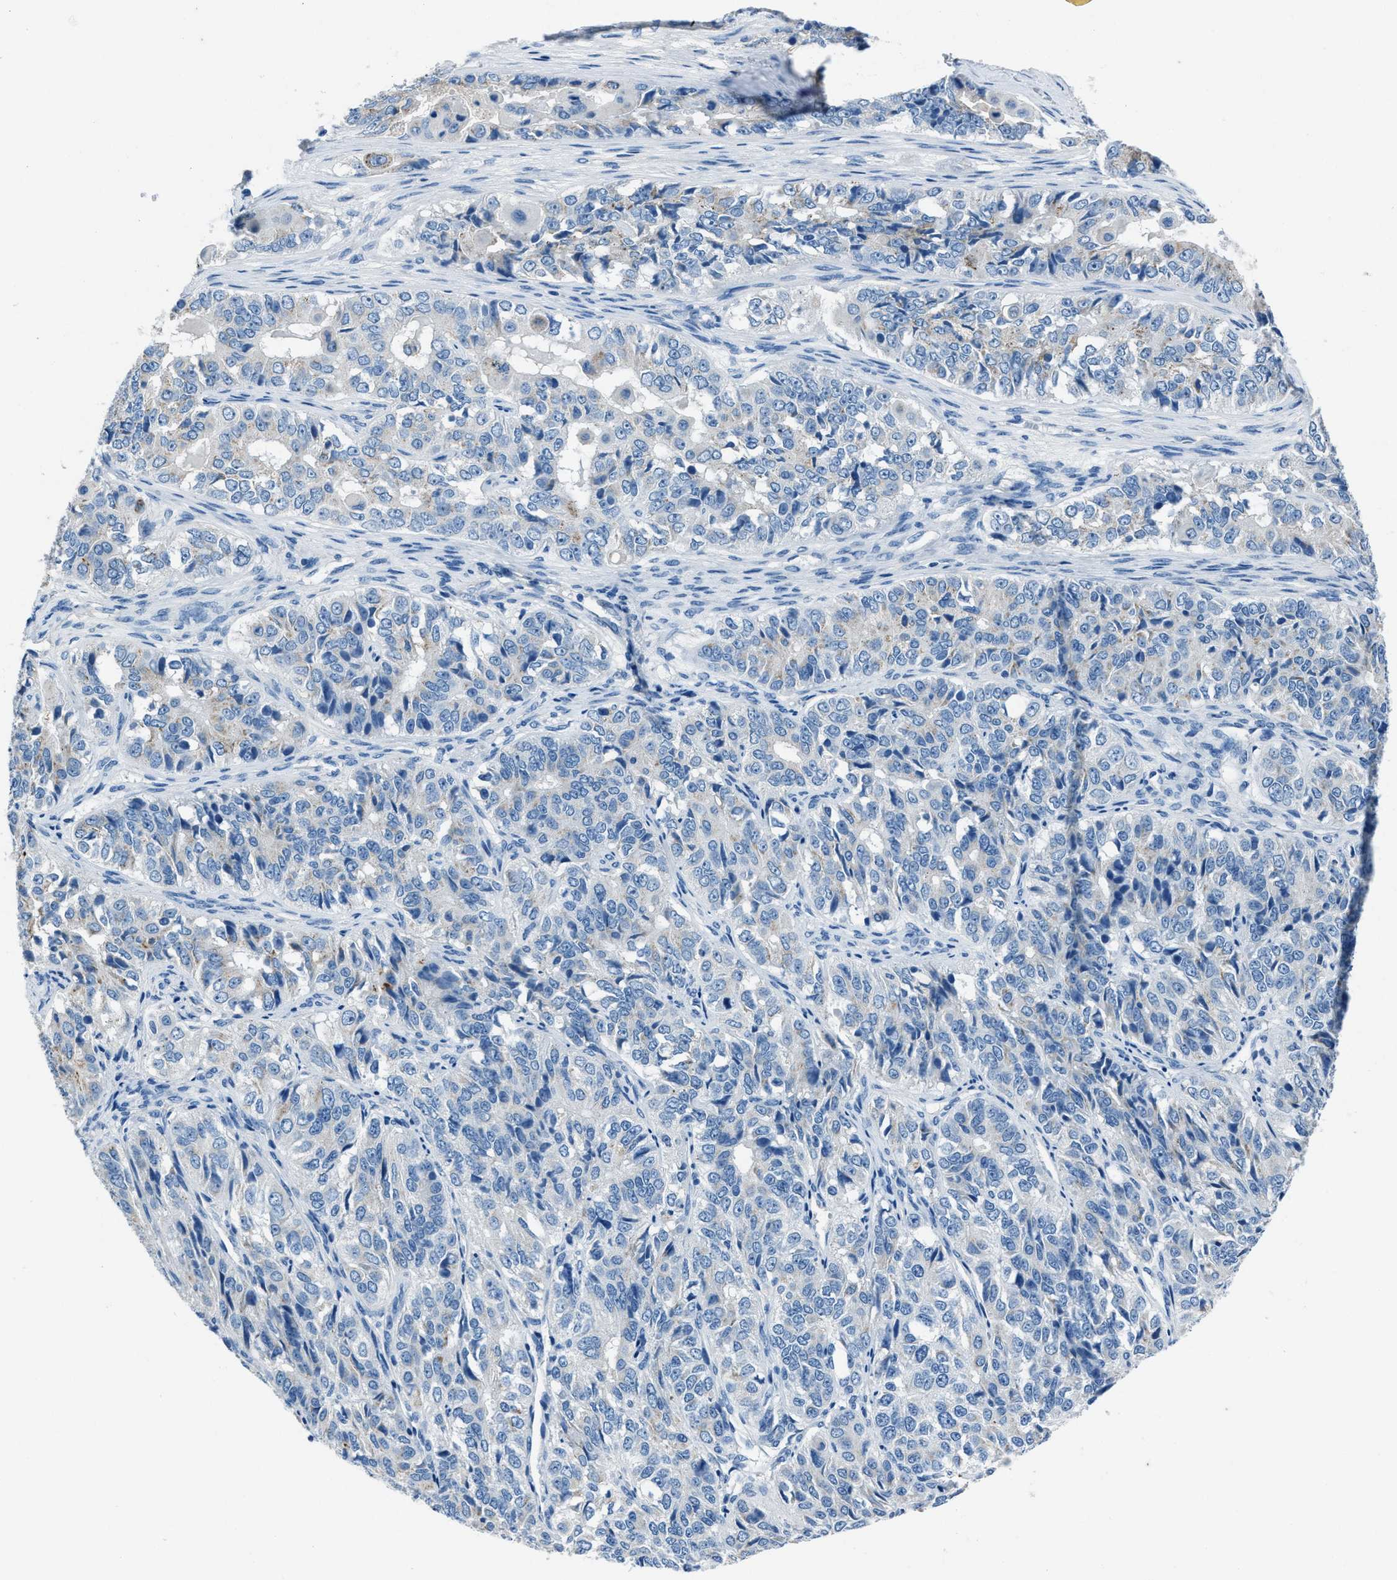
{"staining": {"intensity": "negative", "quantity": "none", "location": "none"}, "tissue": "ovarian cancer", "cell_type": "Tumor cells", "image_type": "cancer", "snomed": [{"axis": "morphology", "description": "Carcinoma, endometroid"}, {"axis": "topography", "description": "Ovary"}], "caption": "The immunohistochemistry (IHC) image has no significant positivity in tumor cells of endometroid carcinoma (ovarian) tissue.", "gene": "AMACR", "patient": {"sex": "female", "age": 51}}